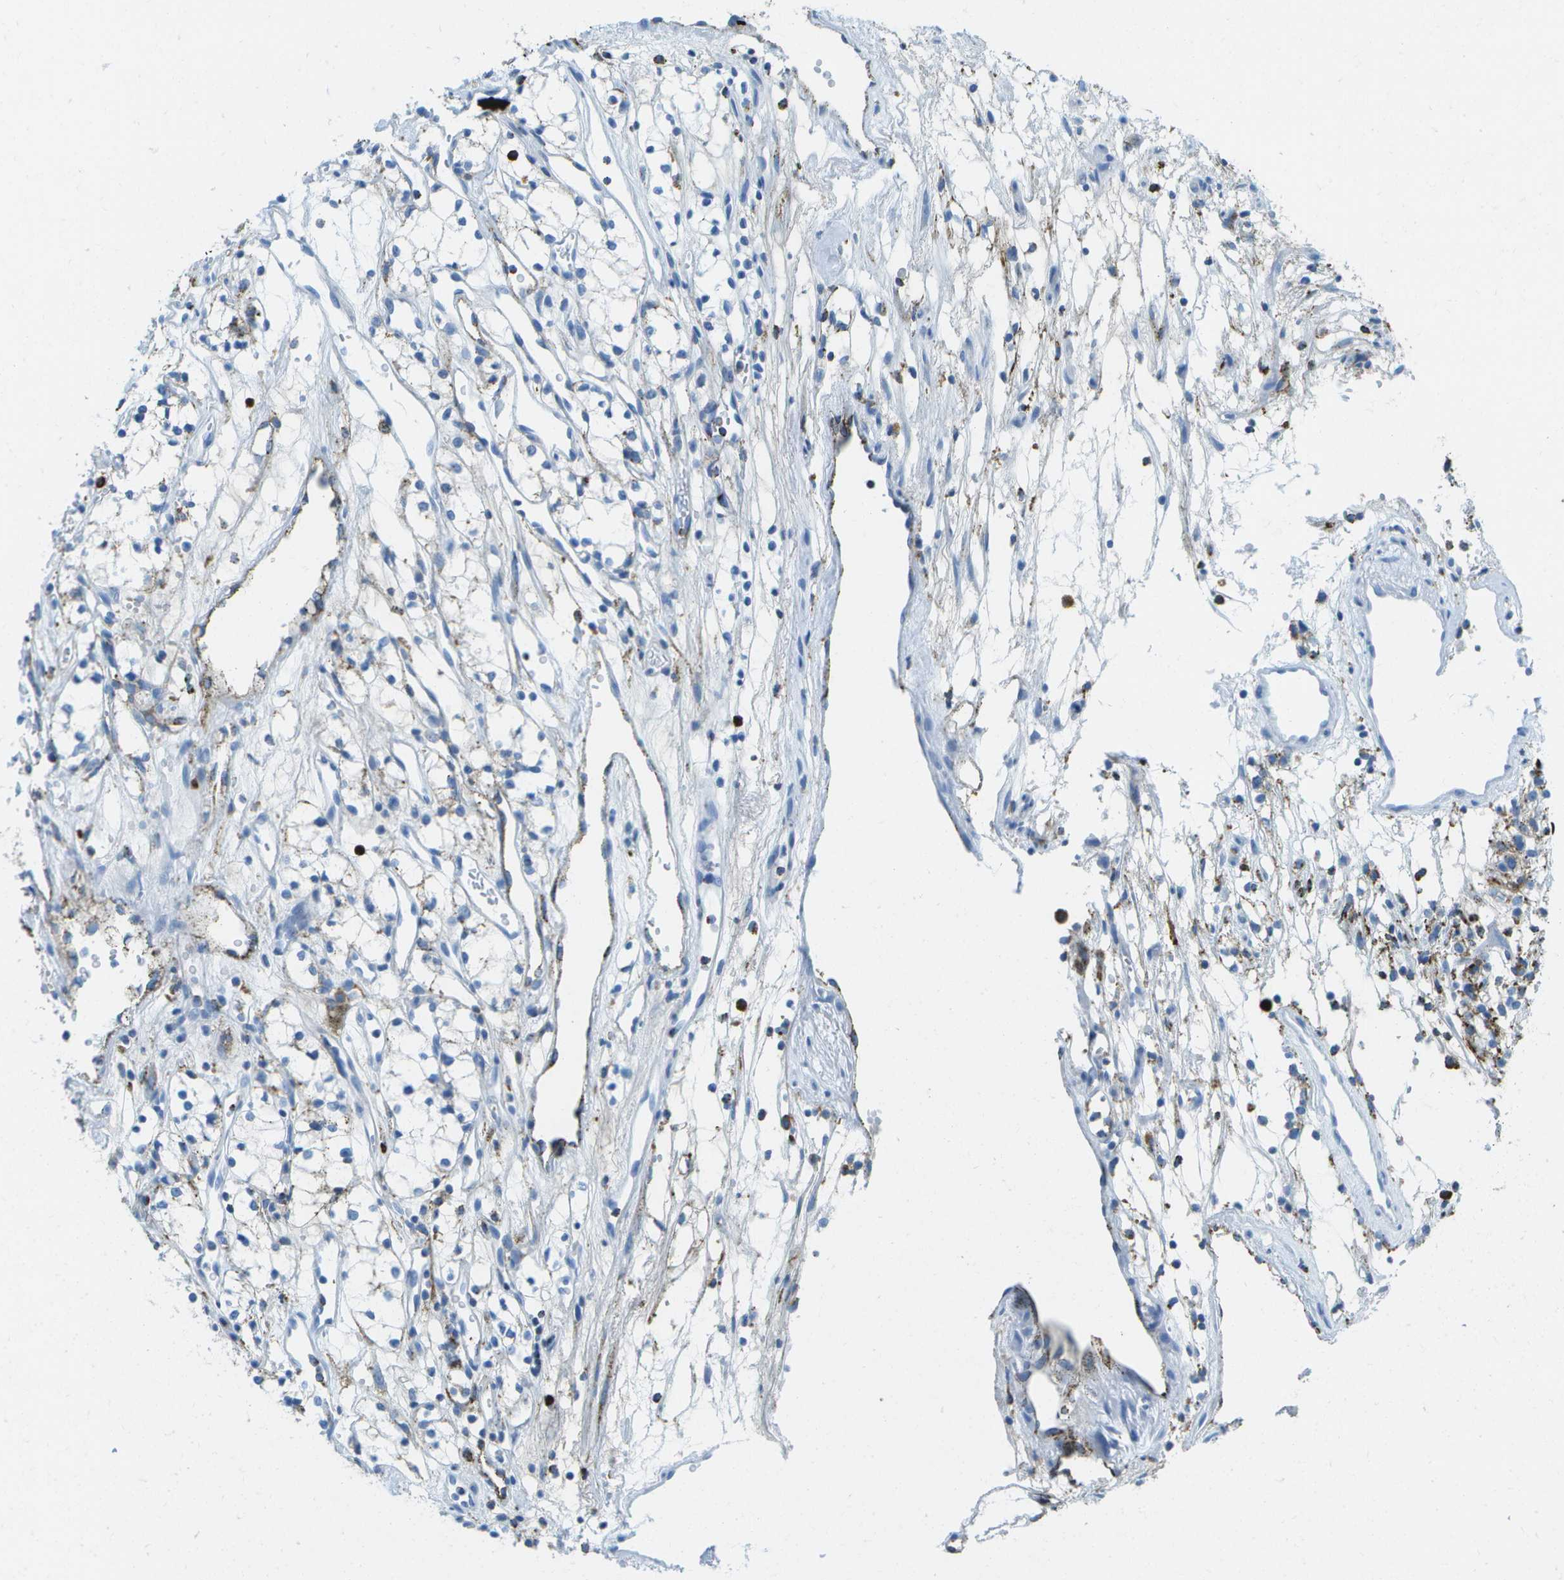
{"staining": {"intensity": "moderate", "quantity": "<25%", "location": "cytoplasmic/membranous"}, "tissue": "renal cancer", "cell_type": "Tumor cells", "image_type": "cancer", "snomed": [{"axis": "morphology", "description": "Adenocarcinoma, NOS"}, {"axis": "topography", "description": "Kidney"}], "caption": "Immunohistochemical staining of human renal cancer displays low levels of moderate cytoplasmic/membranous staining in about <25% of tumor cells. The staining is performed using DAB (3,3'-diaminobenzidine) brown chromogen to label protein expression. The nuclei are counter-stained blue using hematoxylin.", "gene": "PRCP", "patient": {"sex": "male", "age": 59}}